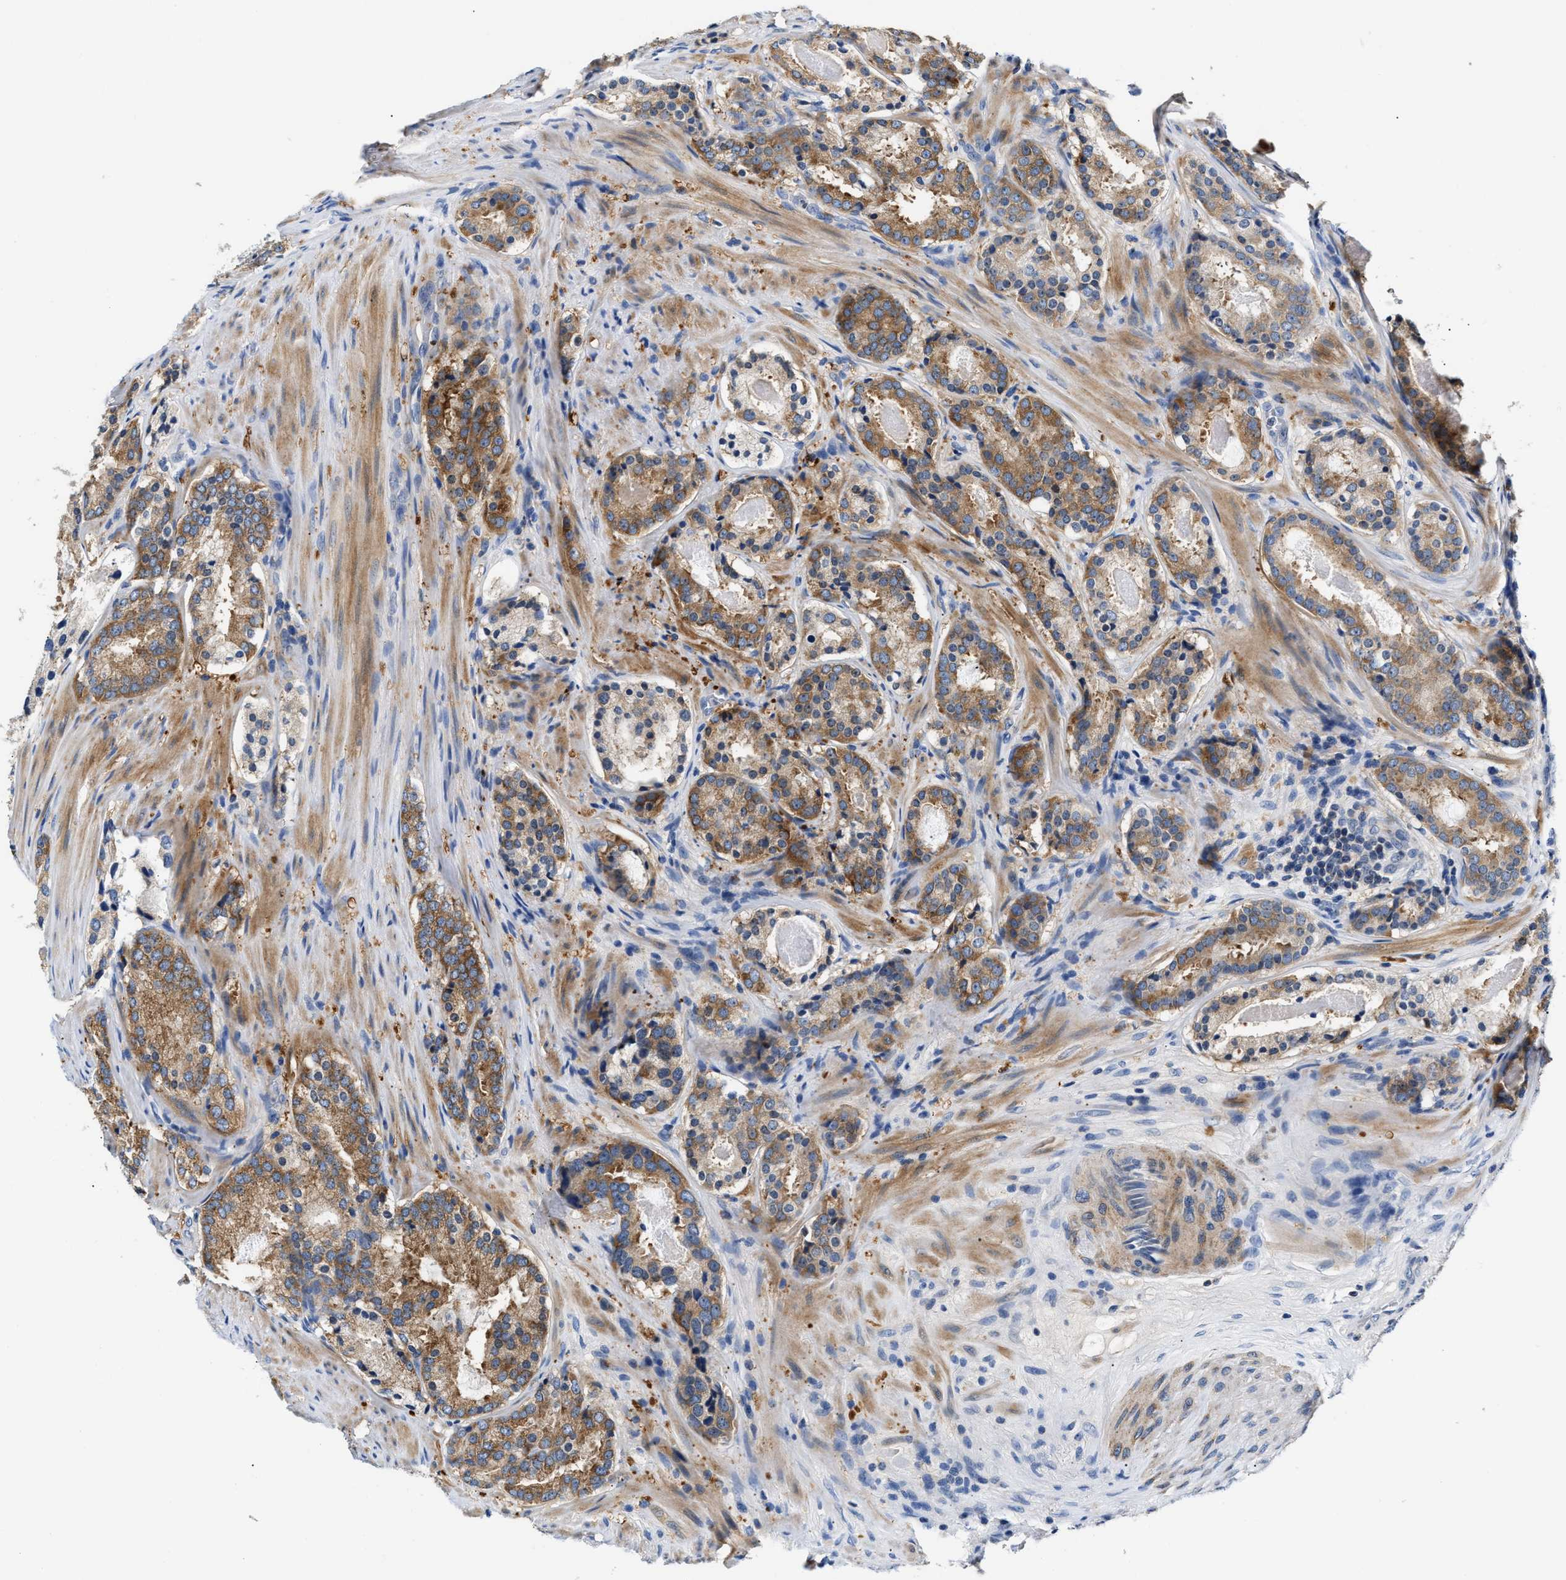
{"staining": {"intensity": "moderate", "quantity": ">75%", "location": "cytoplasmic/membranous"}, "tissue": "prostate cancer", "cell_type": "Tumor cells", "image_type": "cancer", "snomed": [{"axis": "morphology", "description": "Adenocarcinoma, Low grade"}, {"axis": "topography", "description": "Prostate"}], "caption": "Human prostate adenocarcinoma (low-grade) stained with a protein marker shows moderate staining in tumor cells.", "gene": "TUT7", "patient": {"sex": "male", "age": 69}}